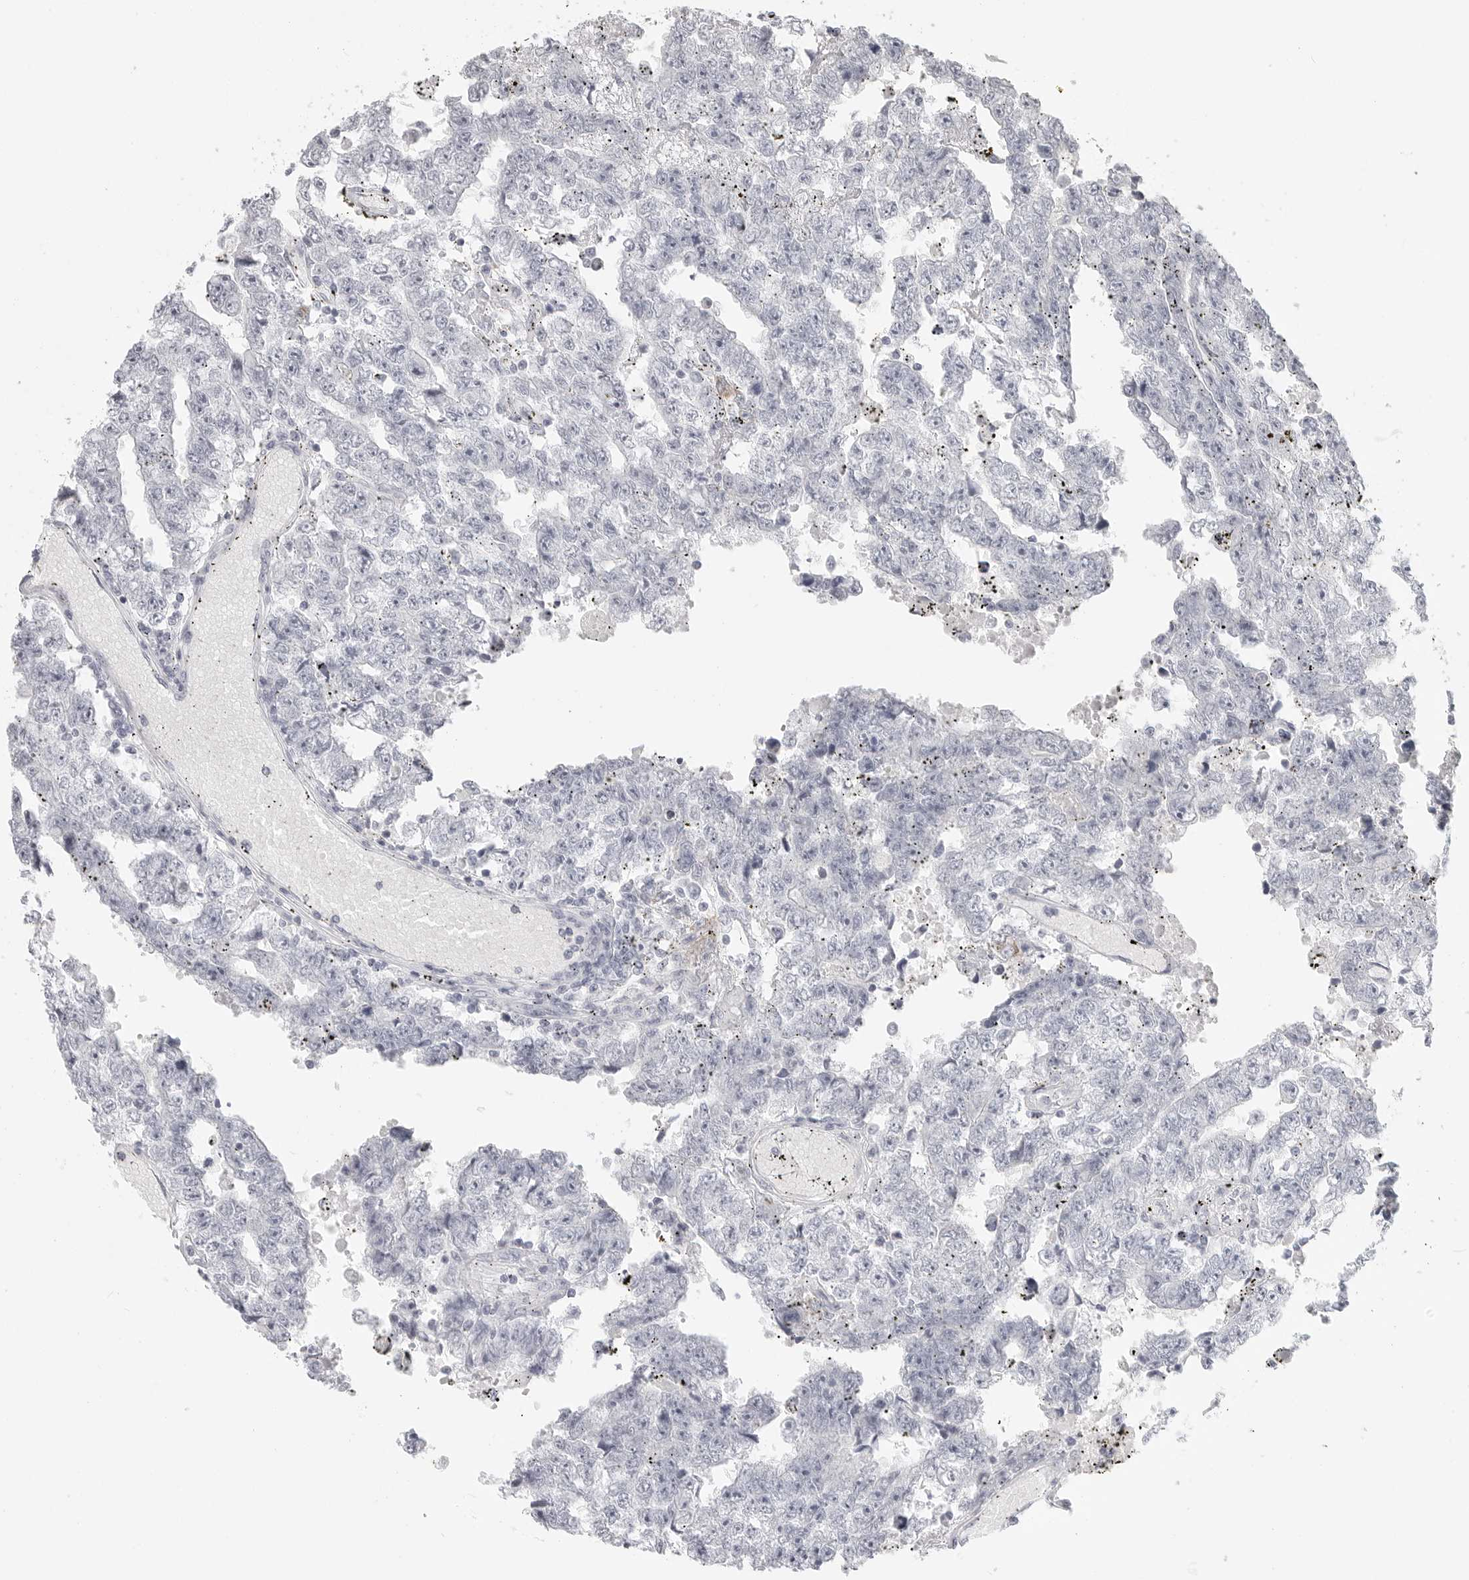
{"staining": {"intensity": "negative", "quantity": "none", "location": "none"}, "tissue": "testis cancer", "cell_type": "Tumor cells", "image_type": "cancer", "snomed": [{"axis": "morphology", "description": "Carcinoma, Embryonal, NOS"}, {"axis": "topography", "description": "Testis"}], "caption": "Immunohistochemistry (IHC) photomicrograph of human testis cancer stained for a protein (brown), which displays no staining in tumor cells.", "gene": "HMGCS2", "patient": {"sex": "male", "age": 25}}